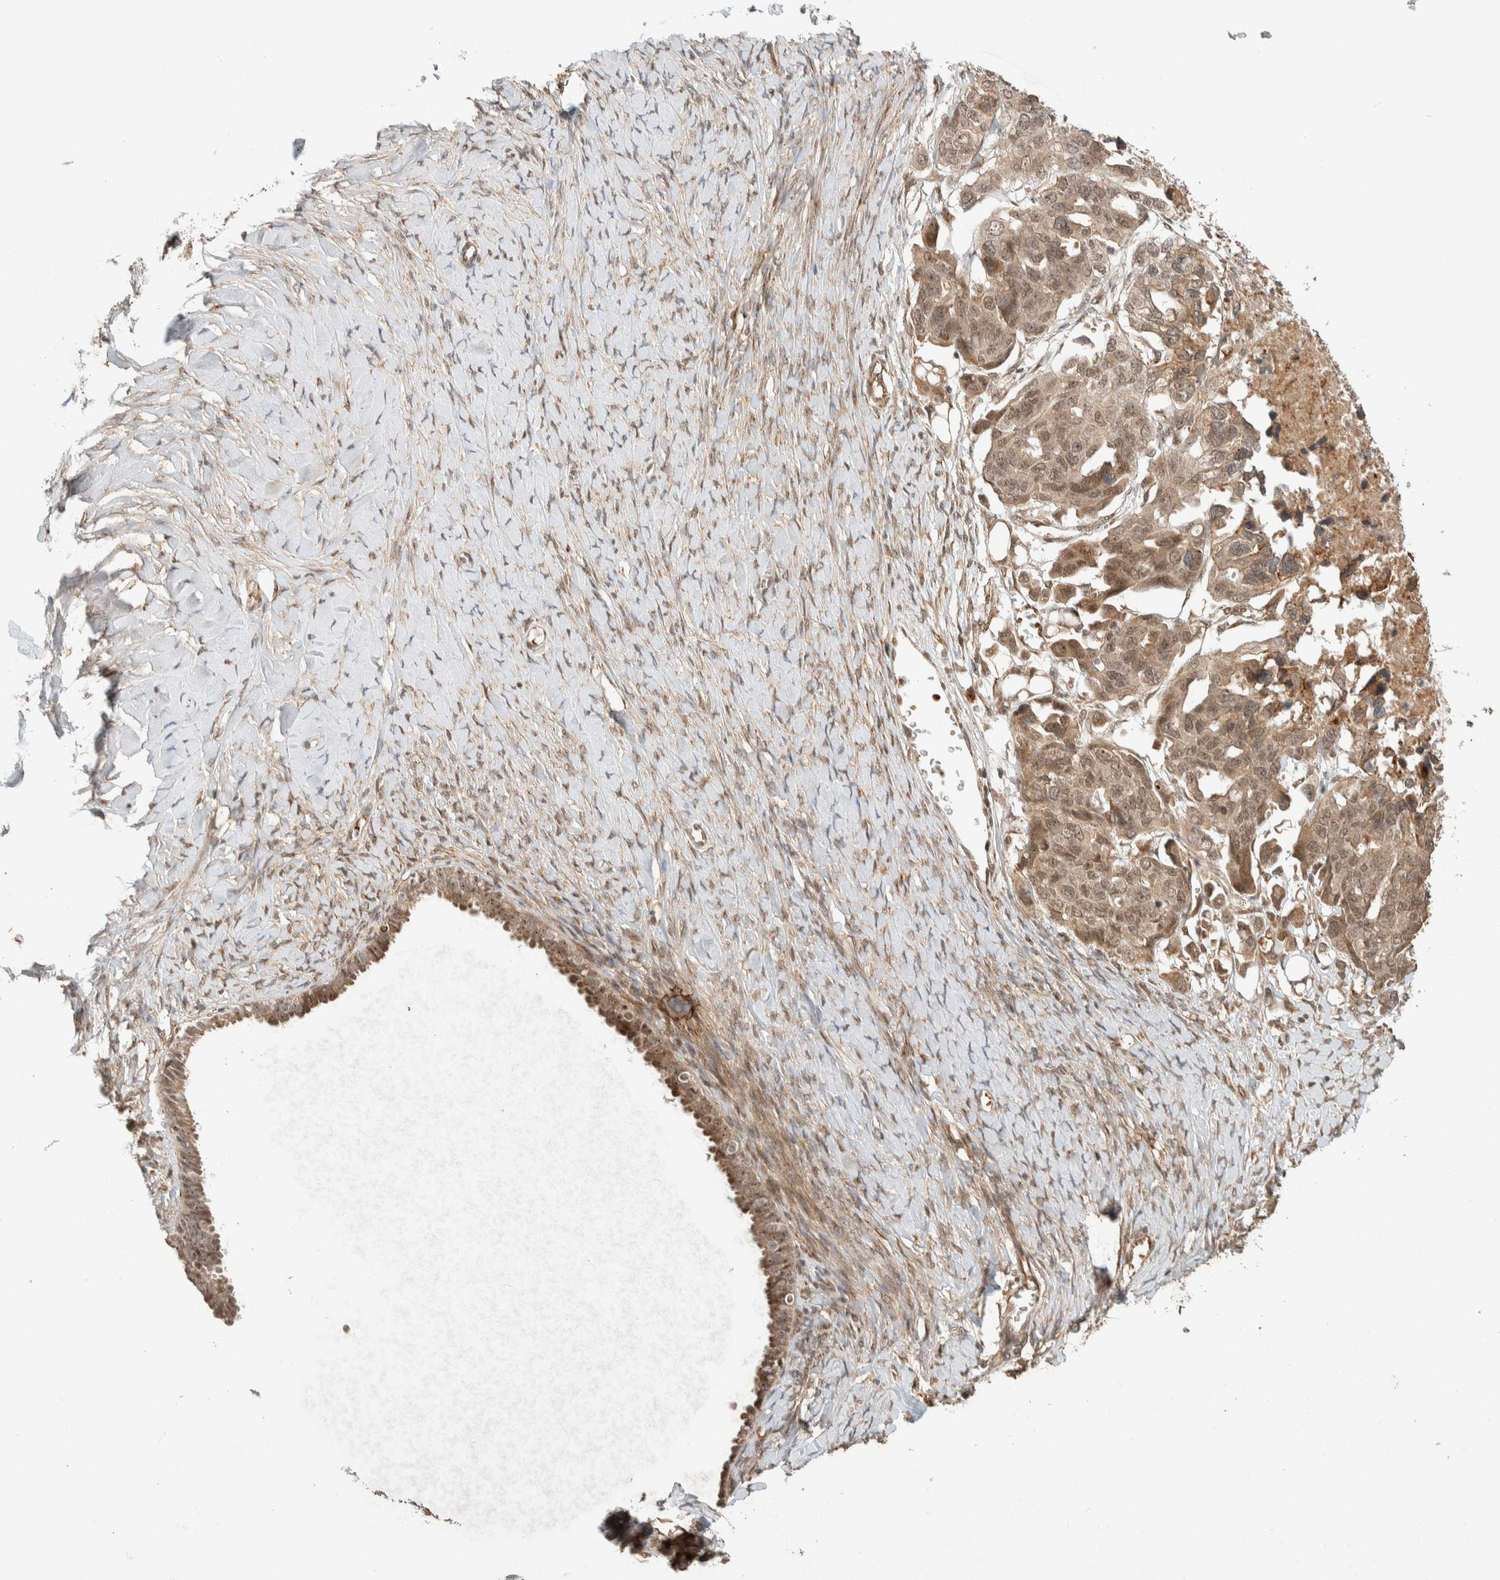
{"staining": {"intensity": "weak", "quantity": ">75%", "location": "cytoplasmic/membranous,nuclear"}, "tissue": "ovarian cancer", "cell_type": "Tumor cells", "image_type": "cancer", "snomed": [{"axis": "morphology", "description": "Cystadenocarcinoma, serous, NOS"}, {"axis": "topography", "description": "Ovary"}], "caption": "Immunohistochemical staining of human serous cystadenocarcinoma (ovarian) reveals low levels of weak cytoplasmic/membranous and nuclear expression in approximately >75% of tumor cells.", "gene": "ZBTB2", "patient": {"sex": "female", "age": 79}}